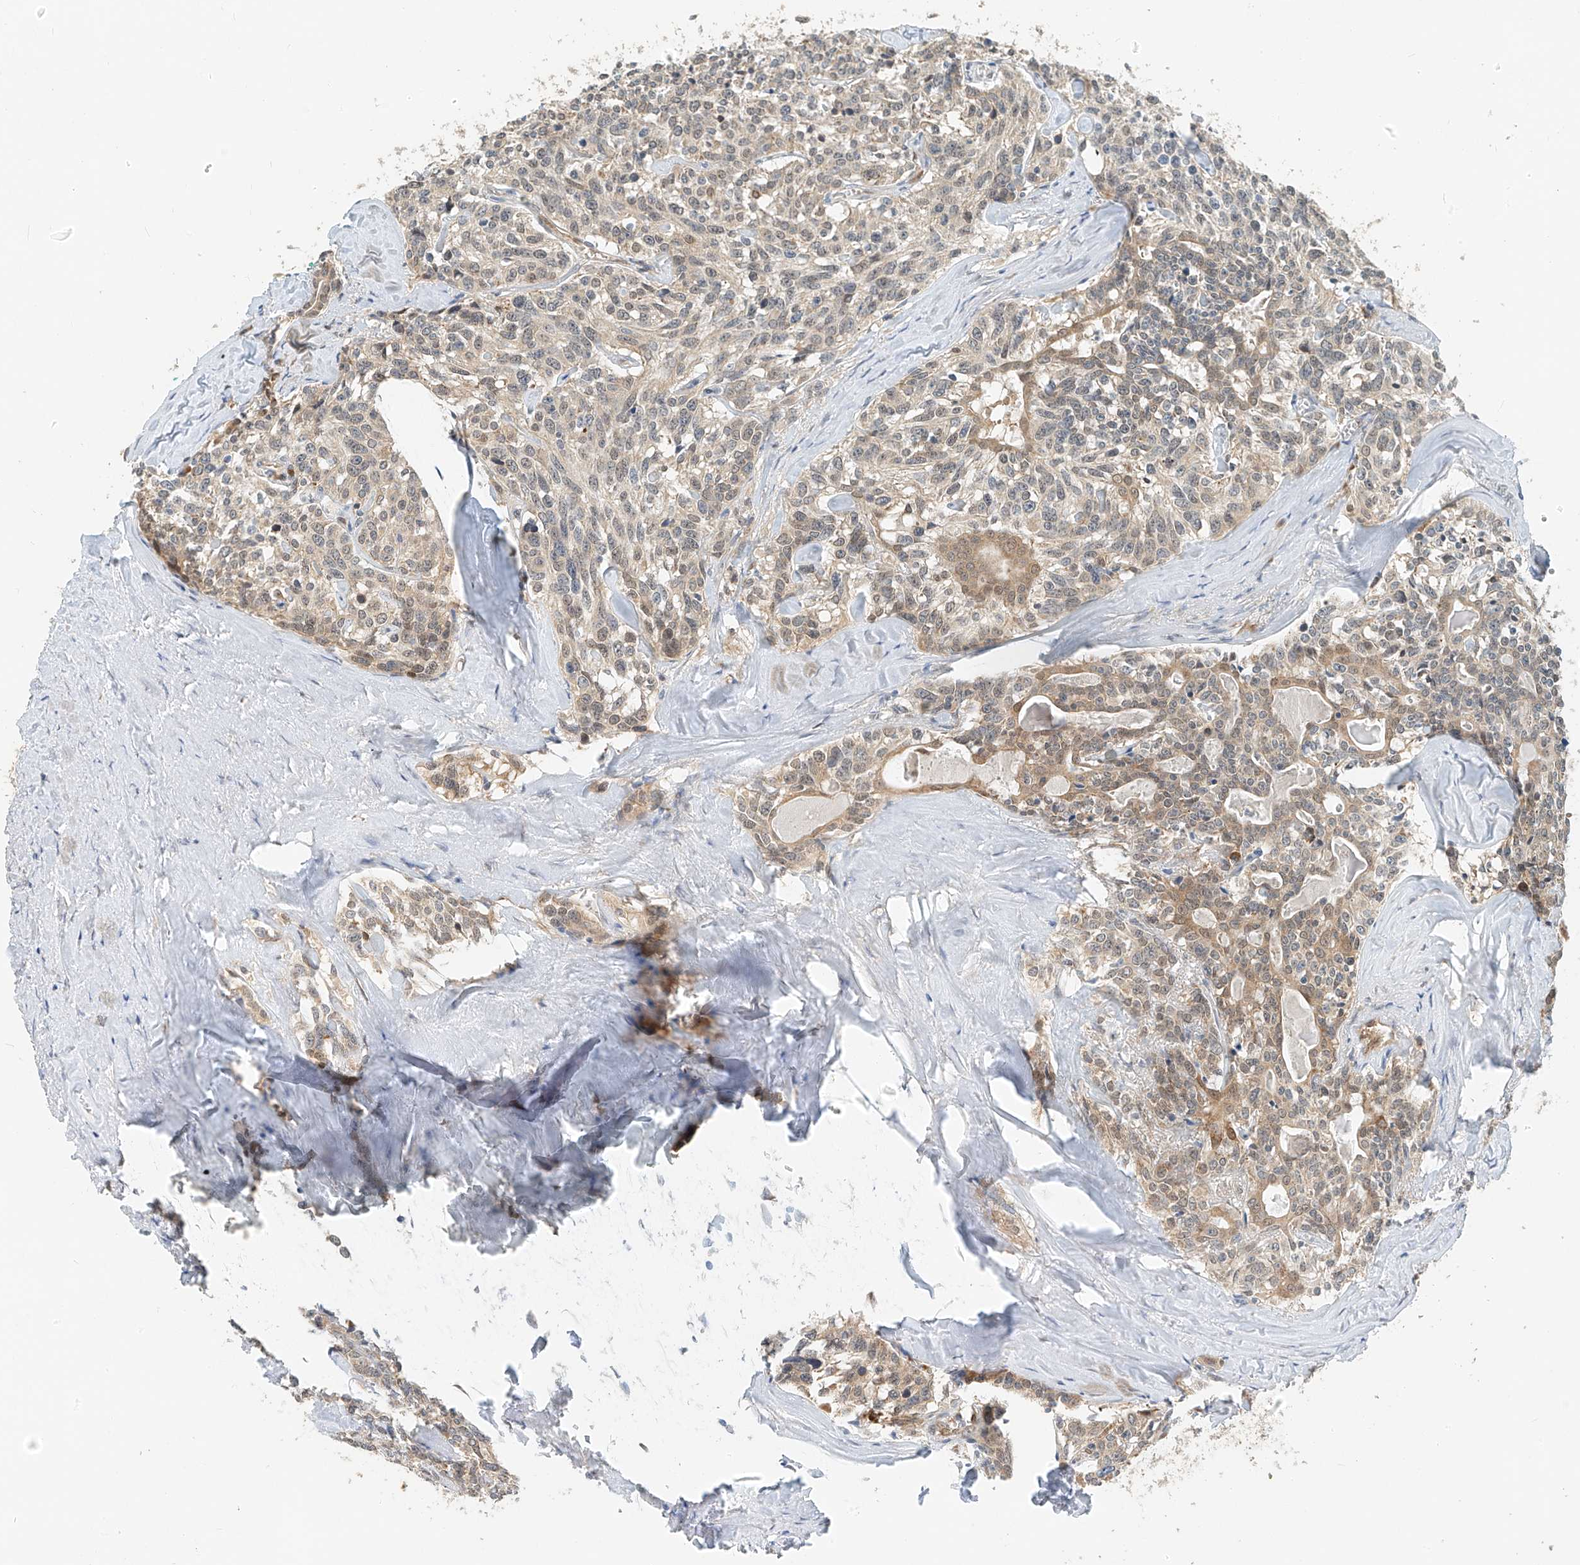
{"staining": {"intensity": "moderate", "quantity": "<25%", "location": "cytoplasmic/membranous"}, "tissue": "carcinoid", "cell_type": "Tumor cells", "image_type": "cancer", "snomed": [{"axis": "morphology", "description": "Carcinoid, malignant, NOS"}, {"axis": "topography", "description": "Lung"}], "caption": "Immunohistochemistry (DAB (3,3'-diaminobenzidine)) staining of human carcinoid demonstrates moderate cytoplasmic/membranous protein expression in approximately <25% of tumor cells. (DAB (3,3'-diaminobenzidine) IHC, brown staining for protein, blue staining for nuclei).", "gene": "PPA2", "patient": {"sex": "female", "age": 46}}